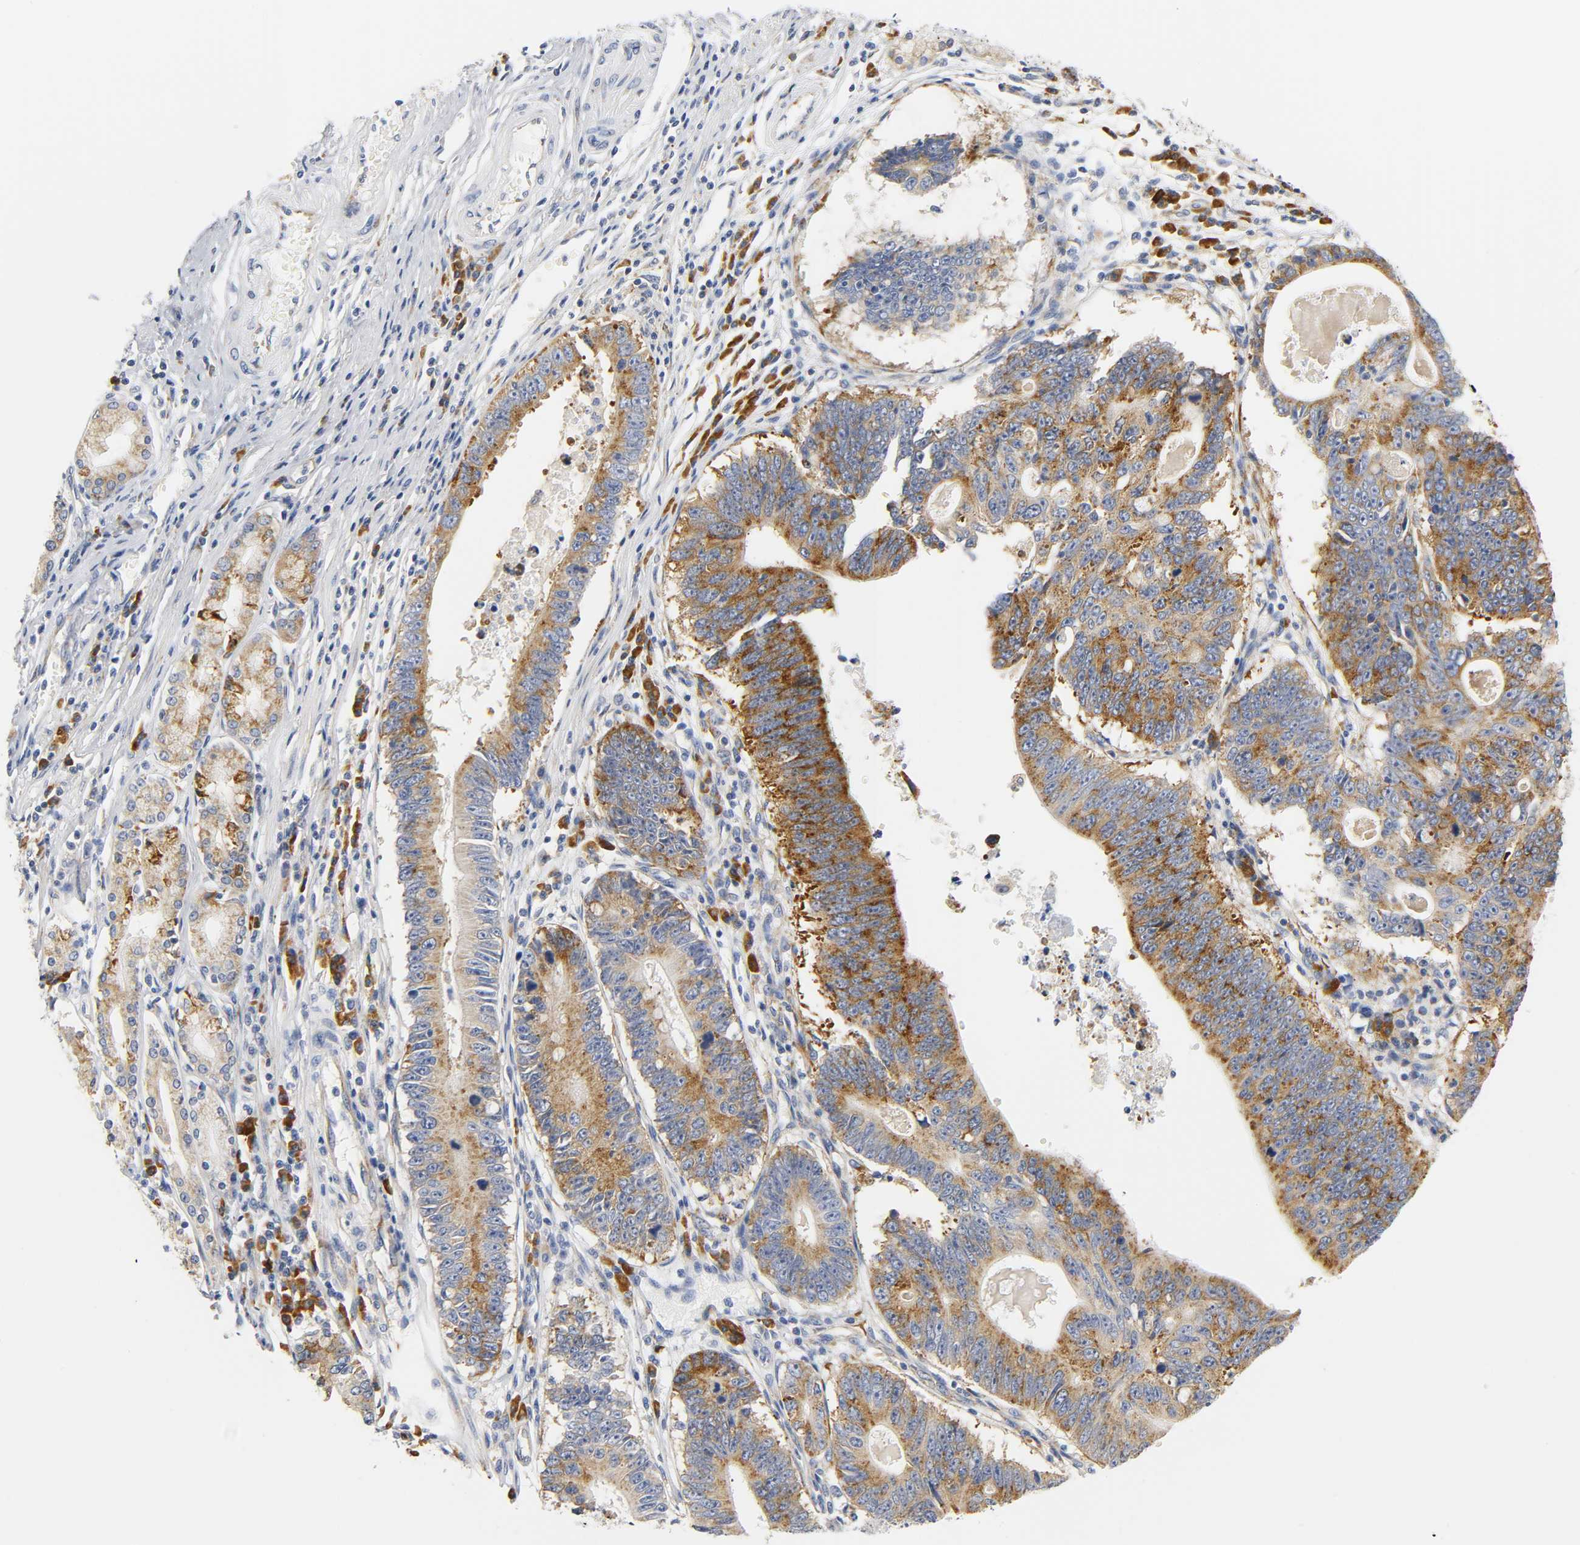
{"staining": {"intensity": "strong", "quantity": ">75%", "location": "cytoplasmic/membranous"}, "tissue": "stomach cancer", "cell_type": "Tumor cells", "image_type": "cancer", "snomed": [{"axis": "morphology", "description": "Adenocarcinoma, NOS"}, {"axis": "topography", "description": "Stomach"}], "caption": "A high amount of strong cytoplasmic/membranous staining is identified in approximately >75% of tumor cells in stomach cancer tissue. The staining is performed using DAB brown chromogen to label protein expression. The nuclei are counter-stained blue using hematoxylin.", "gene": "REL", "patient": {"sex": "male", "age": 59}}